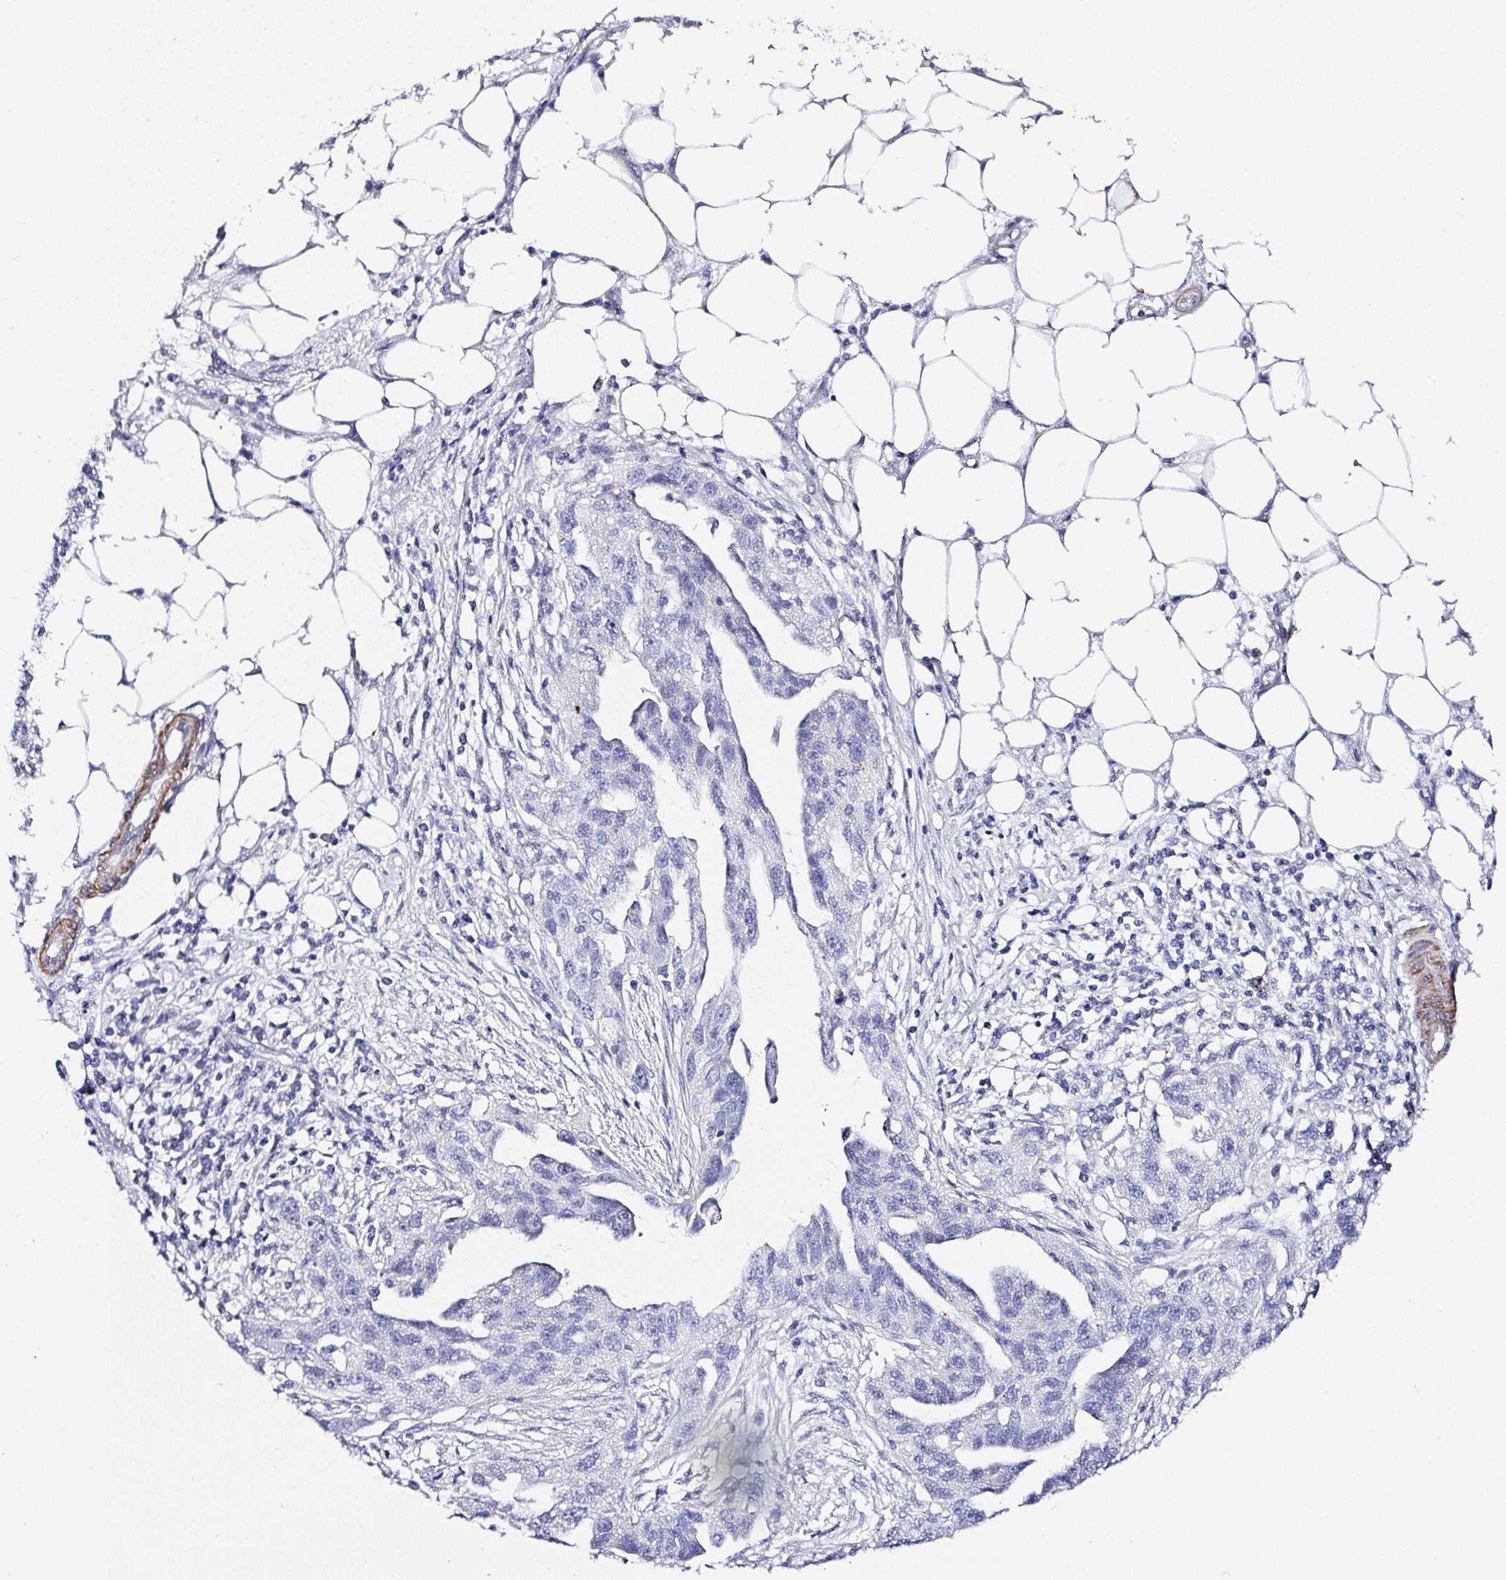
{"staining": {"intensity": "negative", "quantity": "none", "location": "none"}, "tissue": "ovarian cancer", "cell_type": "Tumor cells", "image_type": "cancer", "snomed": [{"axis": "morphology", "description": "Carcinoma, endometroid"}, {"axis": "morphology", "description": "Cystadenocarcinoma, serous, NOS"}, {"axis": "topography", "description": "Ovary"}], "caption": "Tumor cells show no significant protein staining in ovarian cancer (serous cystadenocarcinoma). (Immunohistochemistry (ihc), brightfield microscopy, high magnification).", "gene": "PPFIA4", "patient": {"sex": "female", "age": 45}}